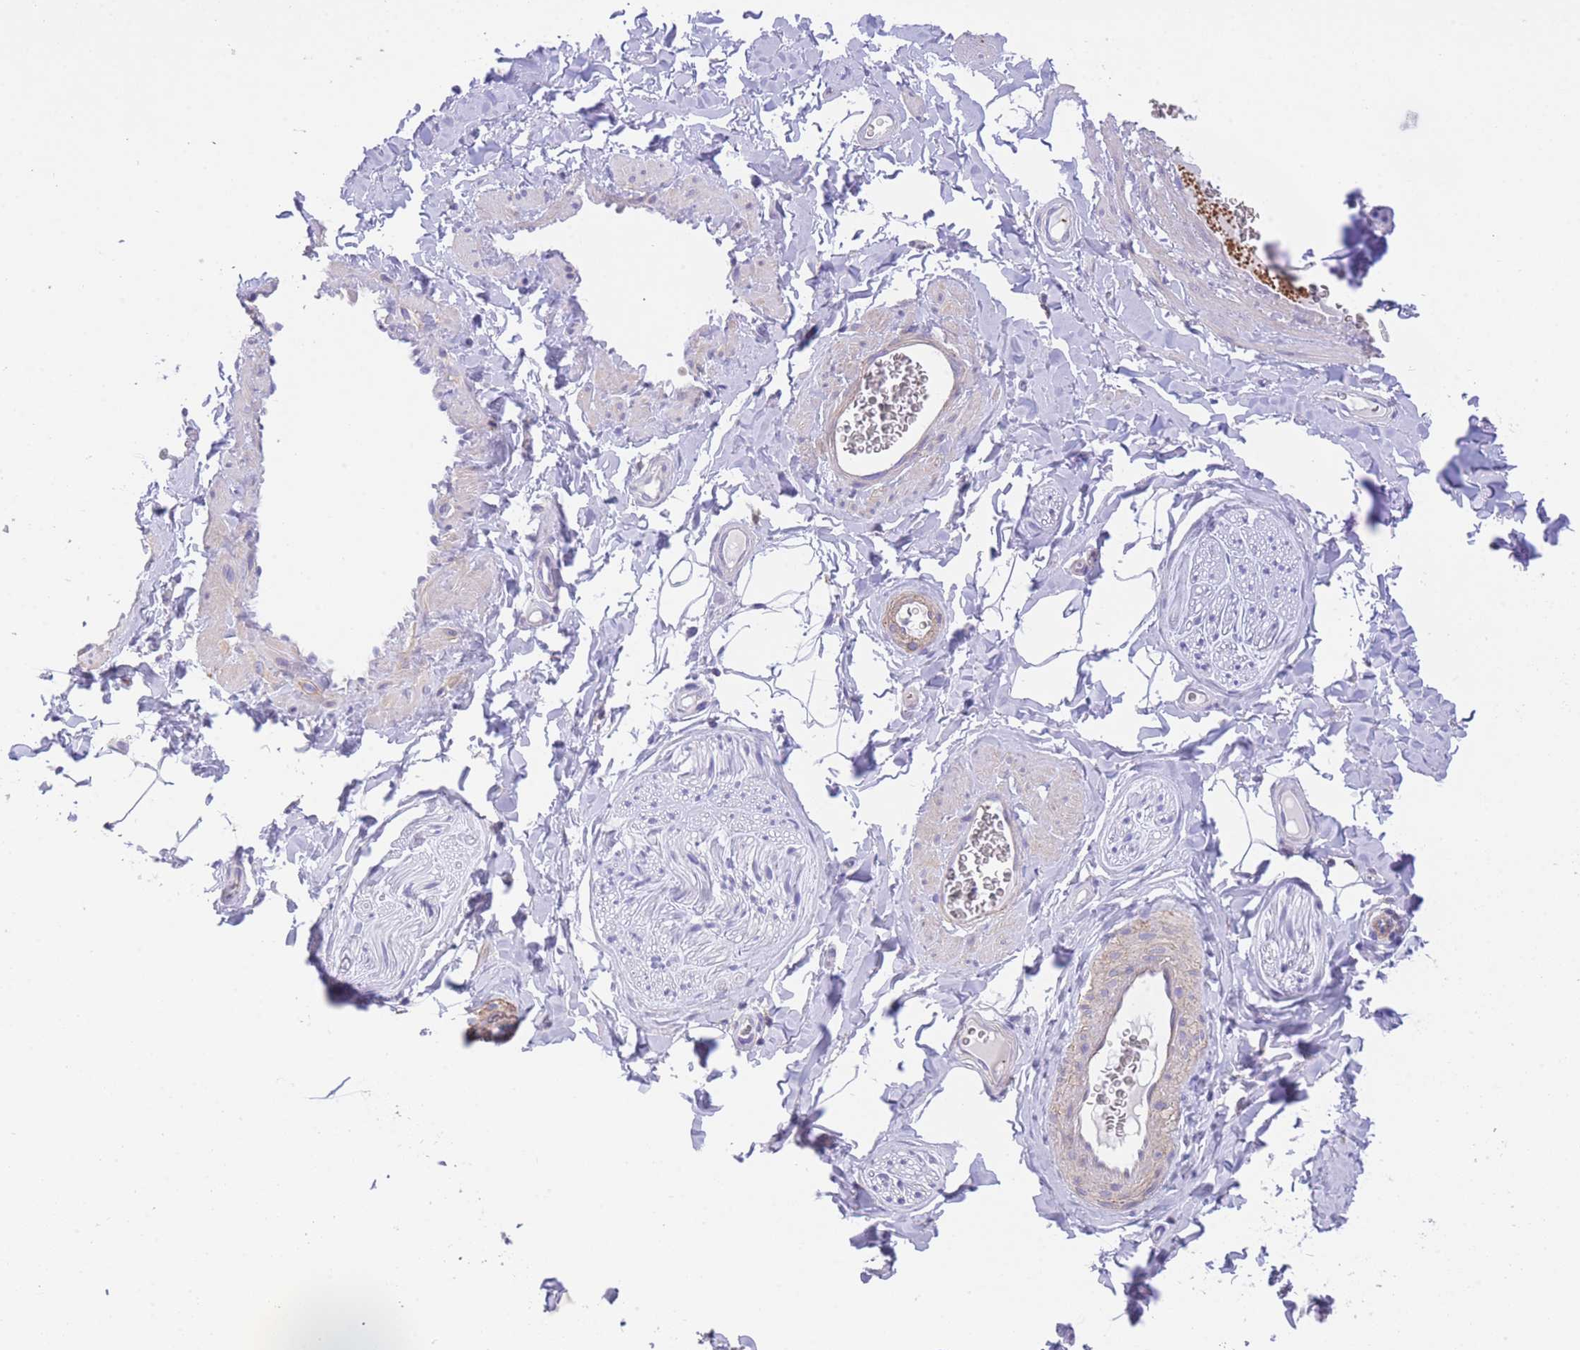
{"staining": {"intensity": "negative", "quantity": "none", "location": "none"}, "tissue": "adipose tissue", "cell_type": "Adipocytes", "image_type": "normal", "snomed": [{"axis": "morphology", "description": "Normal tissue, NOS"}, {"axis": "topography", "description": "Soft tissue"}, {"axis": "topography", "description": "Adipose tissue"}, {"axis": "topography", "description": "Vascular tissue"}, {"axis": "topography", "description": "Peripheral nerve tissue"}], "caption": "Adipocytes show no significant staining in unremarkable adipose tissue.", "gene": "ENSG00000289258", "patient": {"sex": "male", "age": 46}}